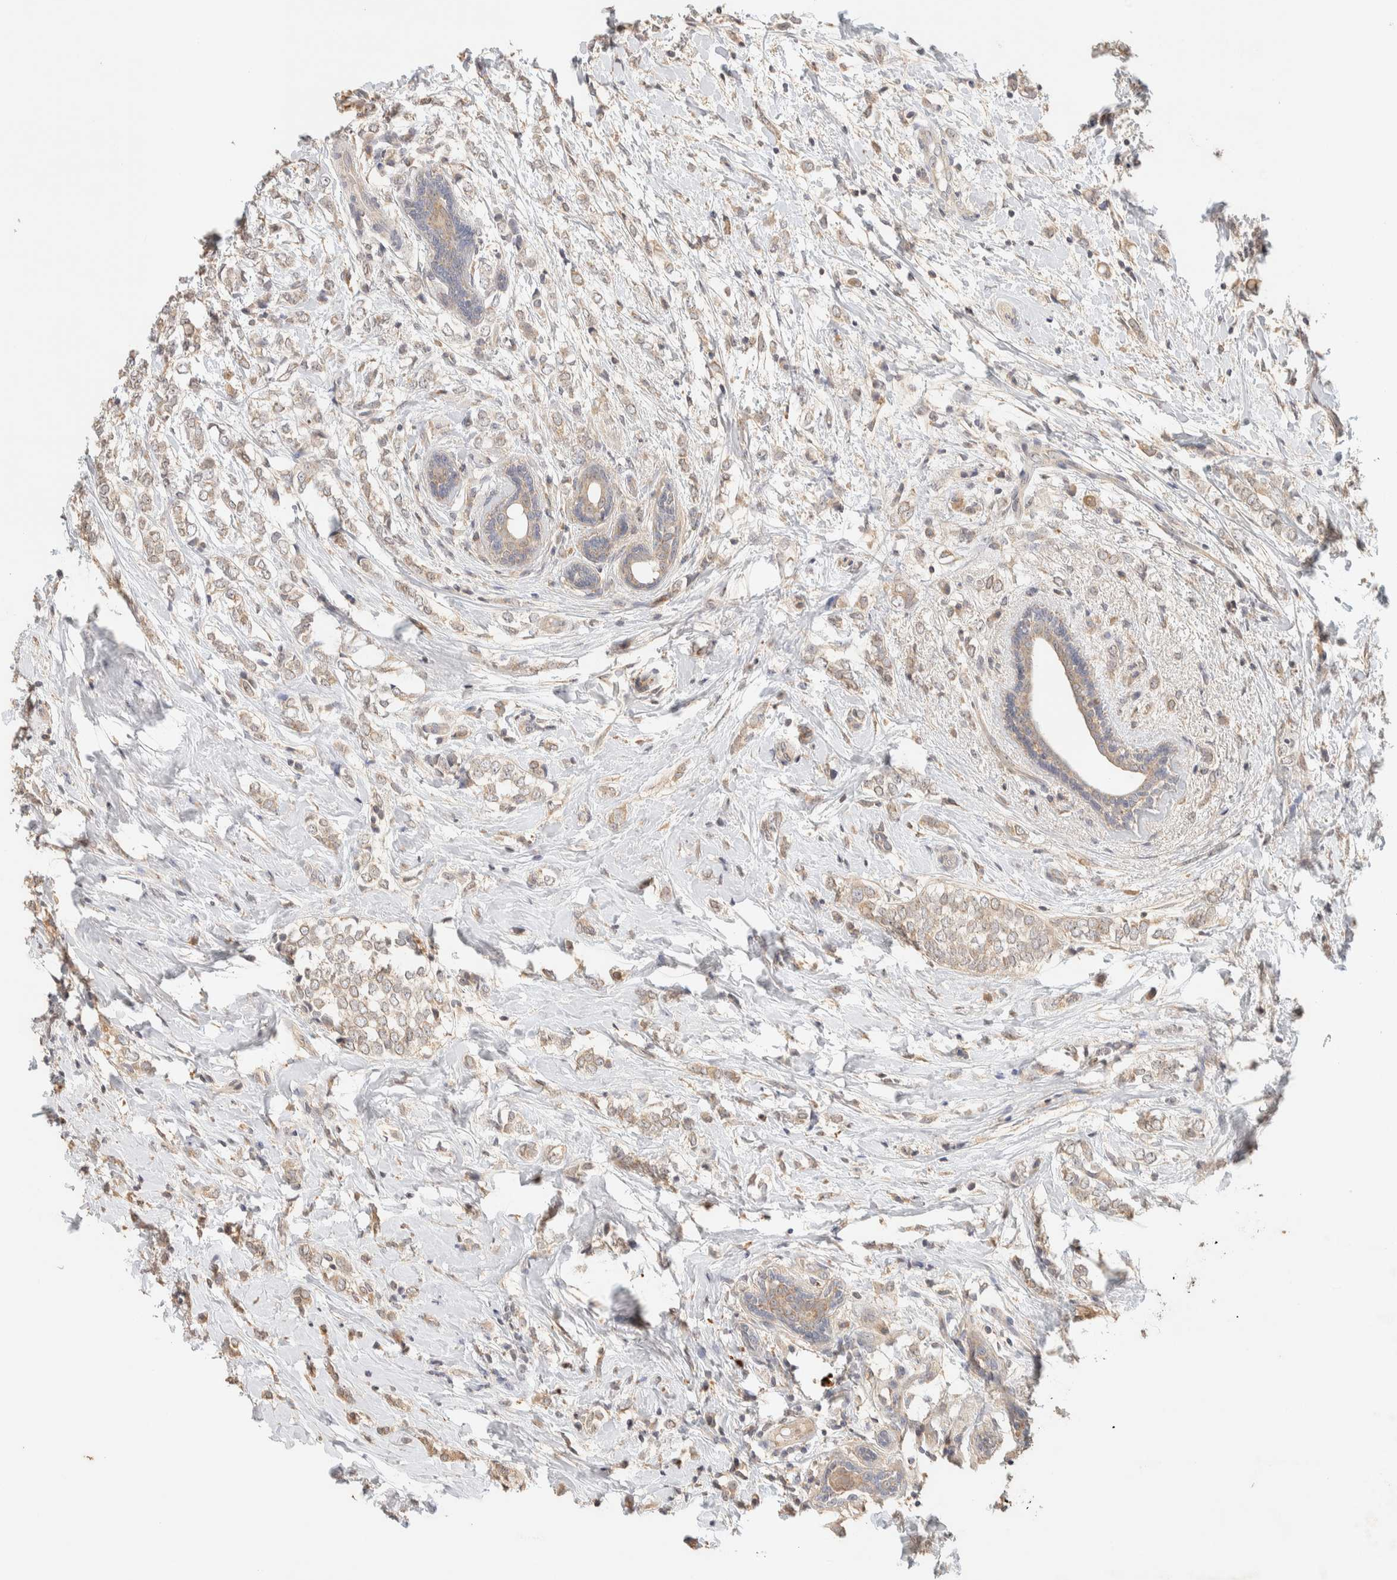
{"staining": {"intensity": "weak", "quantity": ">75%", "location": "cytoplasmic/membranous"}, "tissue": "breast cancer", "cell_type": "Tumor cells", "image_type": "cancer", "snomed": [{"axis": "morphology", "description": "Normal tissue, NOS"}, {"axis": "morphology", "description": "Lobular carcinoma"}, {"axis": "topography", "description": "Breast"}], "caption": "Human lobular carcinoma (breast) stained with a brown dye shows weak cytoplasmic/membranous positive expression in approximately >75% of tumor cells.", "gene": "ITPA", "patient": {"sex": "female", "age": 47}}